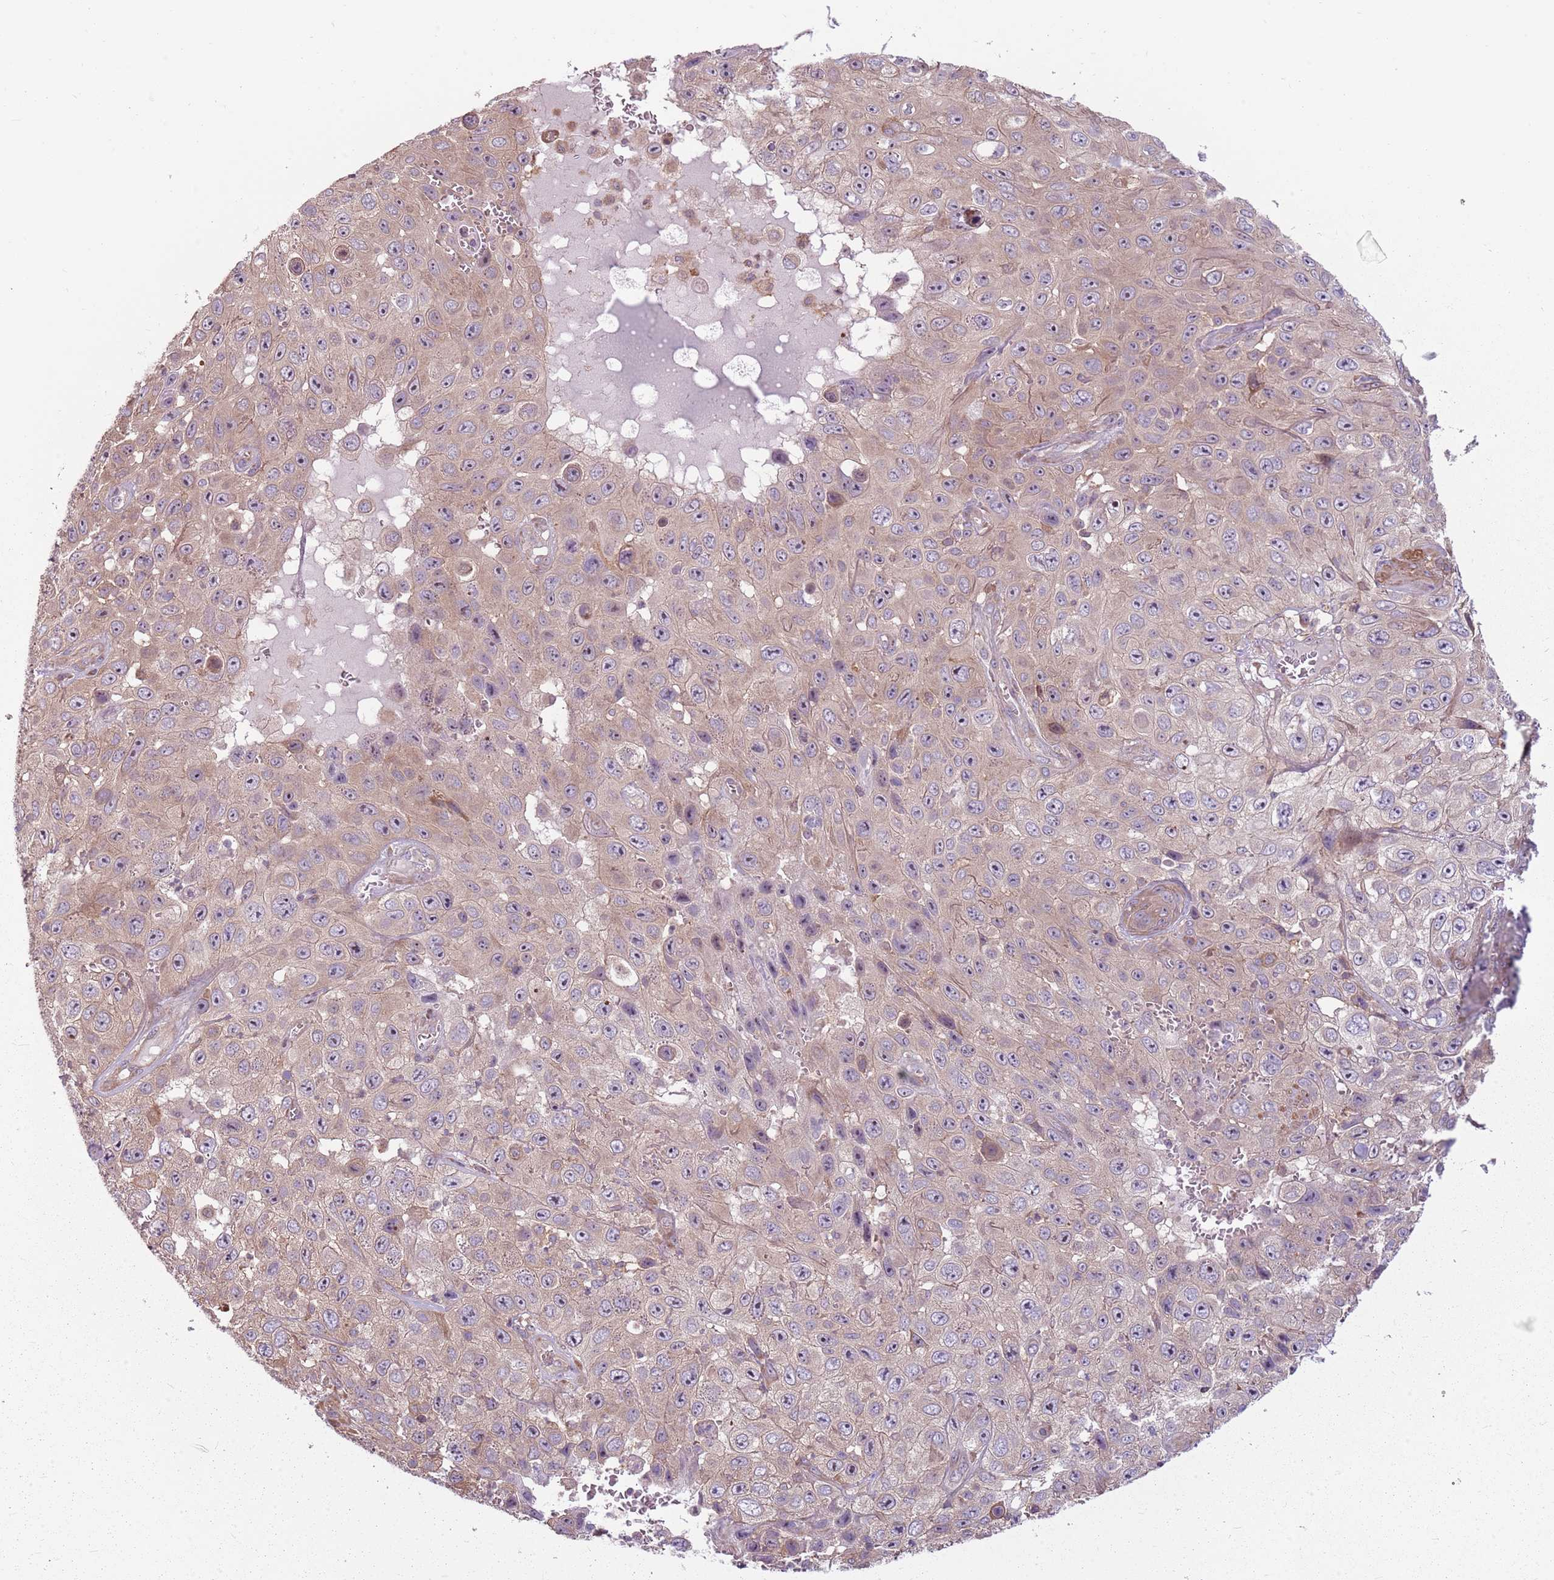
{"staining": {"intensity": "weak", "quantity": "25%-75%", "location": "cytoplasmic/membranous,nuclear"}, "tissue": "skin cancer", "cell_type": "Tumor cells", "image_type": "cancer", "snomed": [{"axis": "morphology", "description": "Squamous cell carcinoma, NOS"}, {"axis": "topography", "description": "Skin"}], "caption": "Weak cytoplasmic/membranous and nuclear protein staining is identified in approximately 25%-75% of tumor cells in skin cancer. (IHC, brightfield microscopy, high magnification).", "gene": "RPL21", "patient": {"sex": "male", "age": 82}}